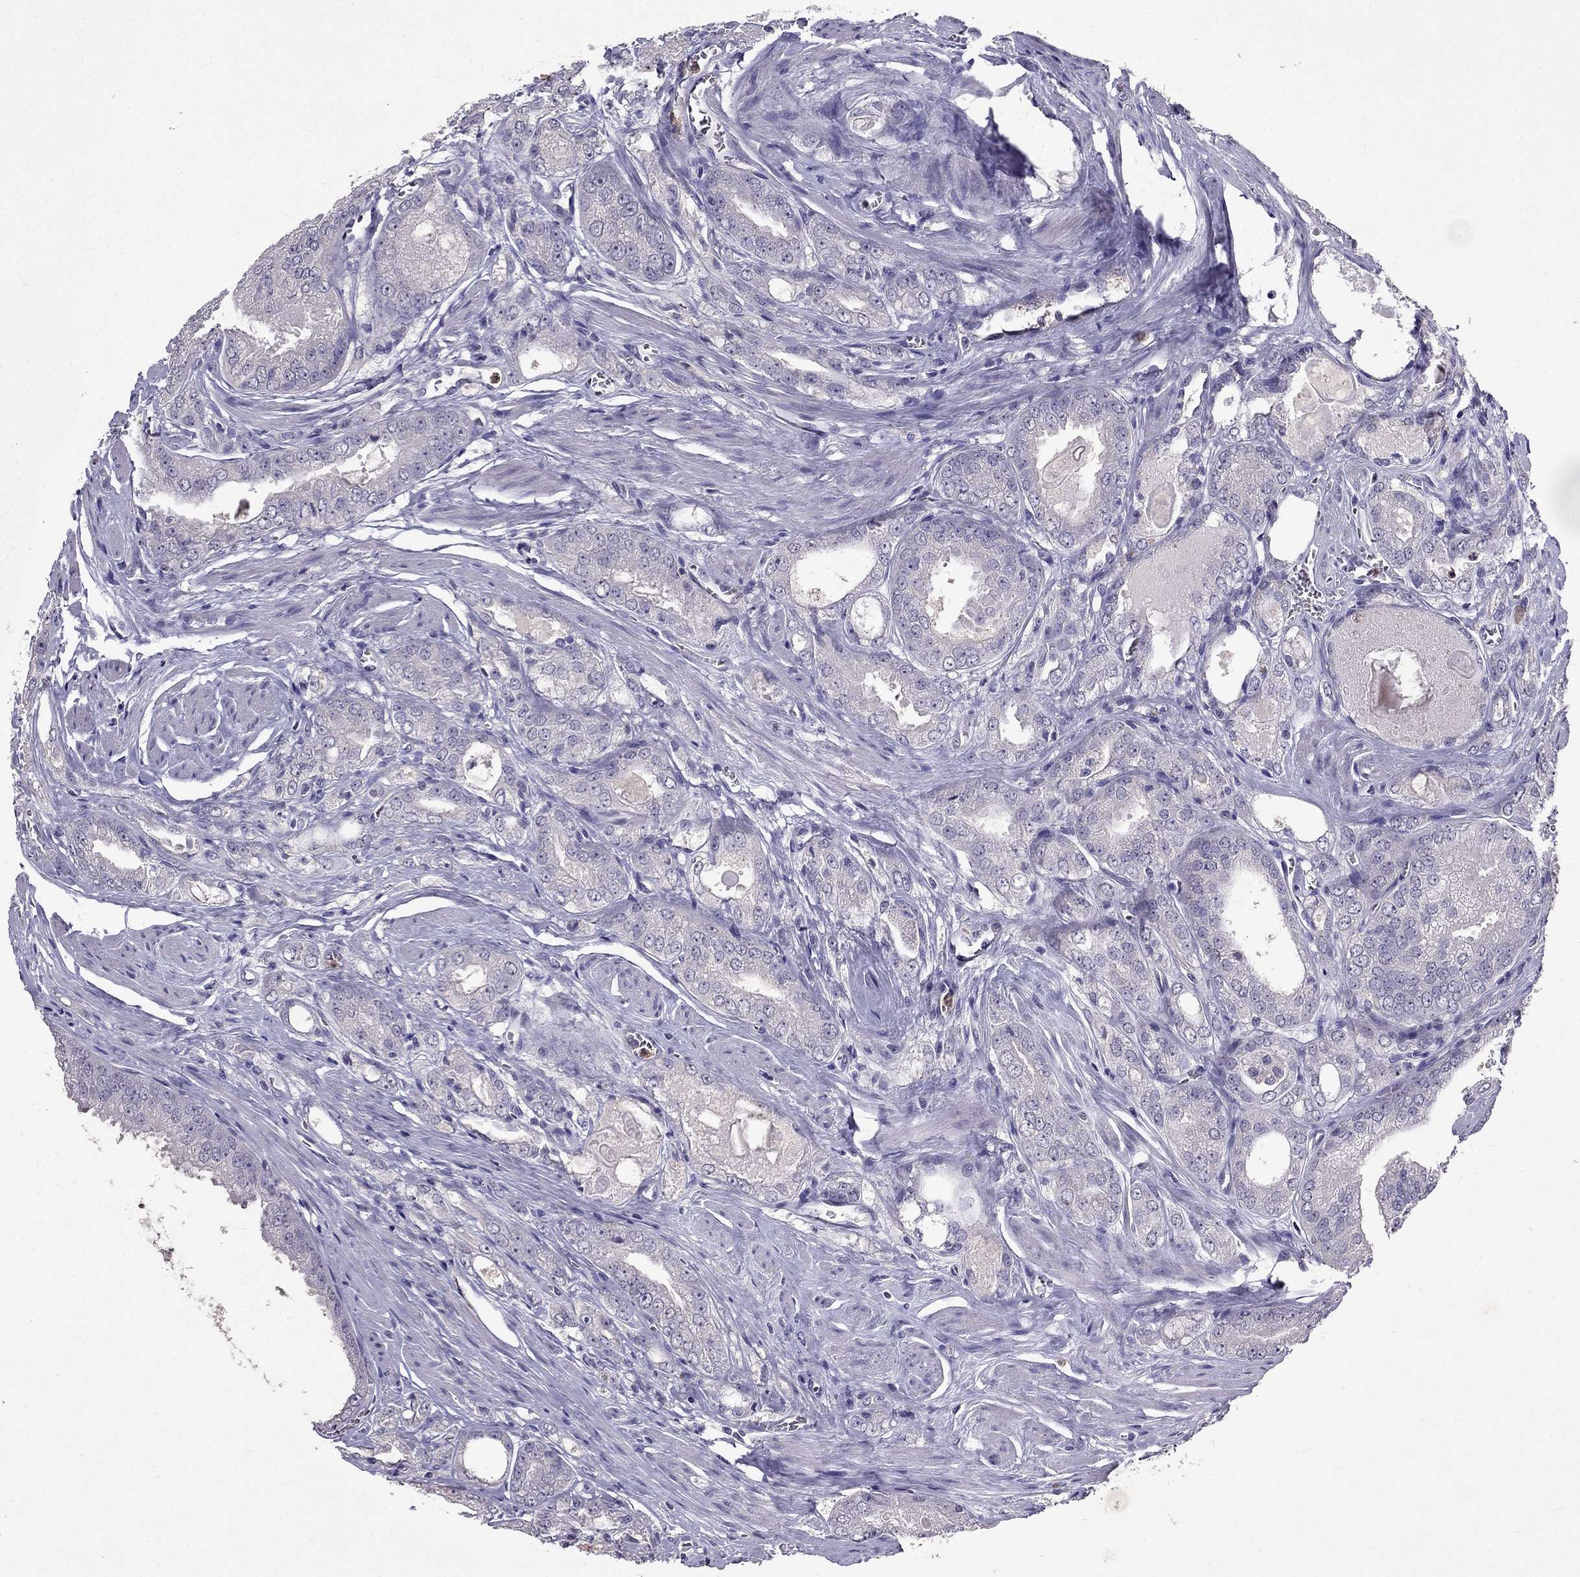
{"staining": {"intensity": "negative", "quantity": "none", "location": "none"}, "tissue": "prostate cancer", "cell_type": "Tumor cells", "image_type": "cancer", "snomed": [{"axis": "morphology", "description": "Adenocarcinoma, NOS"}, {"axis": "morphology", "description": "Adenocarcinoma, High grade"}, {"axis": "topography", "description": "Prostate"}], "caption": "This is an immunohistochemistry (IHC) micrograph of human high-grade adenocarcinoma (prostate). There is no staining in tumor cells.", "gene": "RFLNB", "patient": {"sex": "male", "age": 70}}